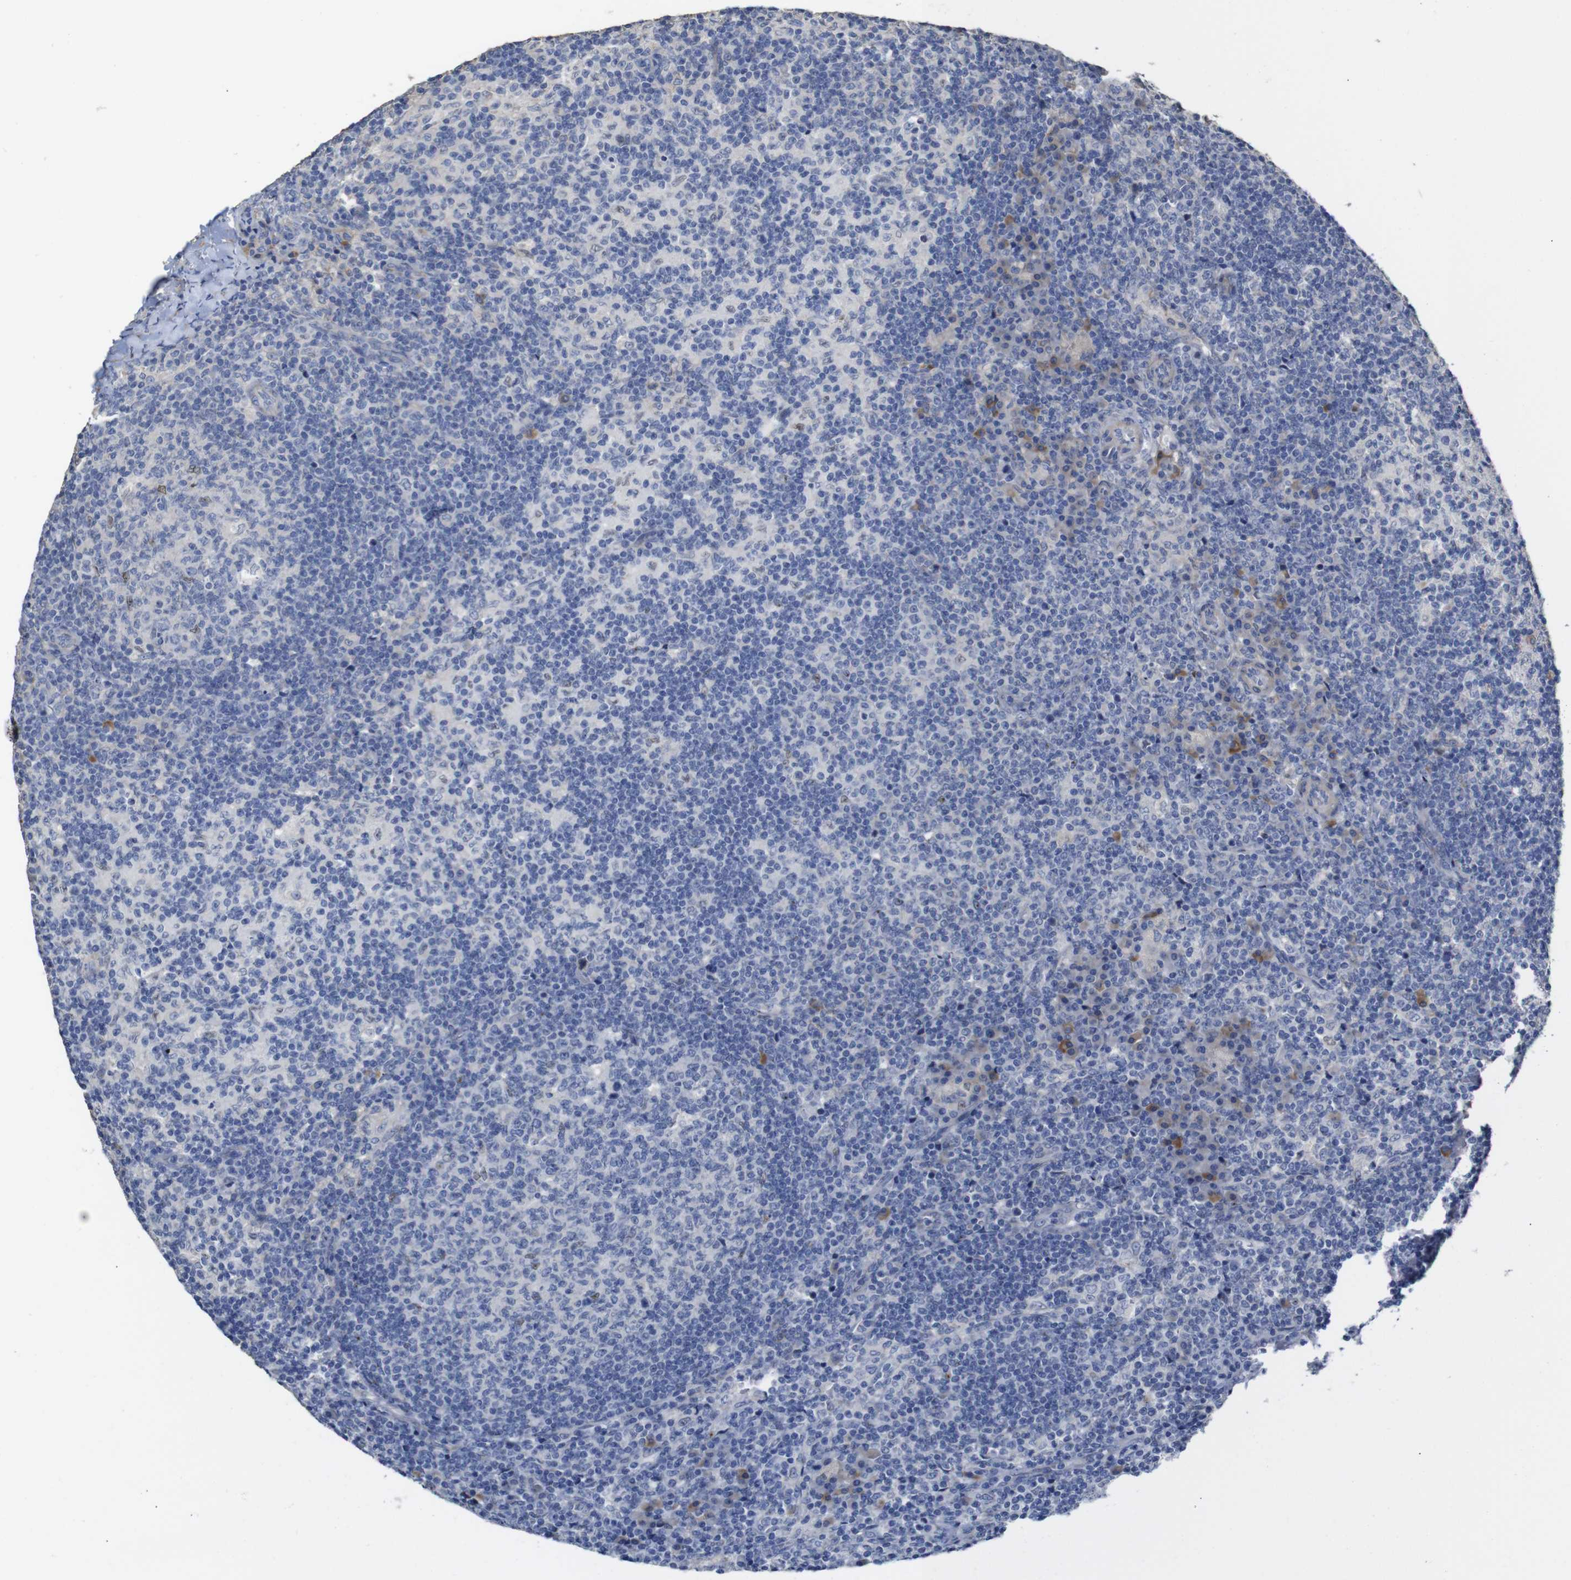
{"staining": {"intensity": "weak", "quantity": "<25%", "location": "nuclear"}, "tissue": "lymph node", "cell_type": "Germinal center cells", "image_type": "normal", "snomed": [{"axis": "morphology", "description": "Normal tissue, NOS"}, {"axis": "morphology", "description": "Inflammation, NOS"}, {"axis": "topography", "description": "Lymph node"}], "caption": "Unremarkable lymph node was stained to show a protein in brown. There is no significant staining in germinal center cells. (IHC, brightfield microscopy, high magnification).", "gene": "TCEAL9", "patient": {"sex": "male", "age": 55}}